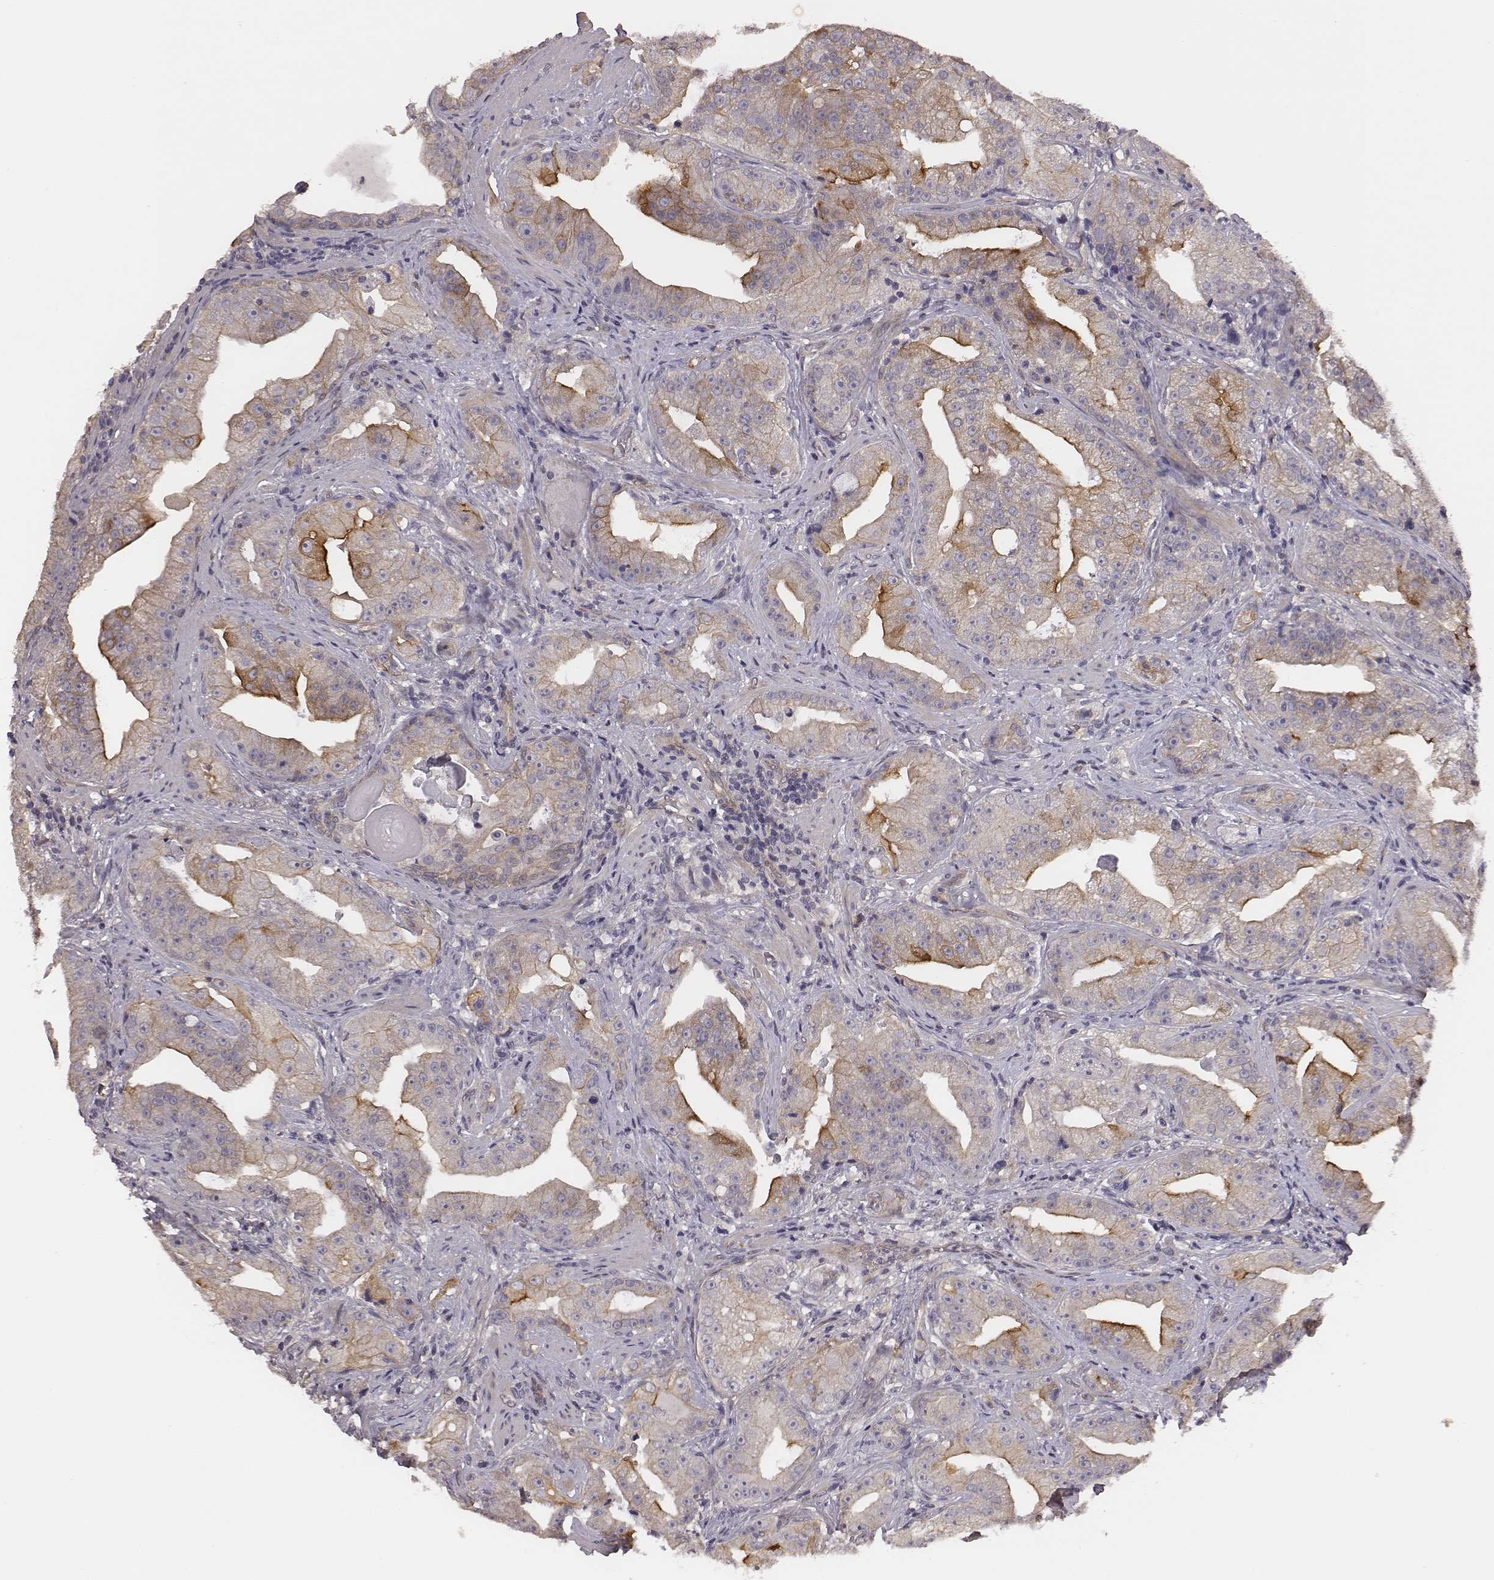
{"staining": {"intensity": "moderate", "quantity": "25%-75%", "location": "cytoplasmic/membranous"}, "tissue": "prostate cancer", "cell_type": "Tumor cells", "image_type": "cancer", "snomed": [{"axis": "morphology", "description": "Adenocarcinoma, Low grade"}, {"axis": "topography", "description": "Prostate"}], "caption": "IHC (DAB (3,3'-diaminobenzidine)) staining of human prostate cancer (adenocarcinoma (low-grade)) reveals moderate cytoplasmic/membranous protein staining in about 25%-75% of tumor cells. The protein of interest is stained brown, and the nuclei are stained in blue (DAB IHC with brightfield microscopy, high magnification).", "gene": "SCARF1", "patient": {"sex": "male", "age": 62}}